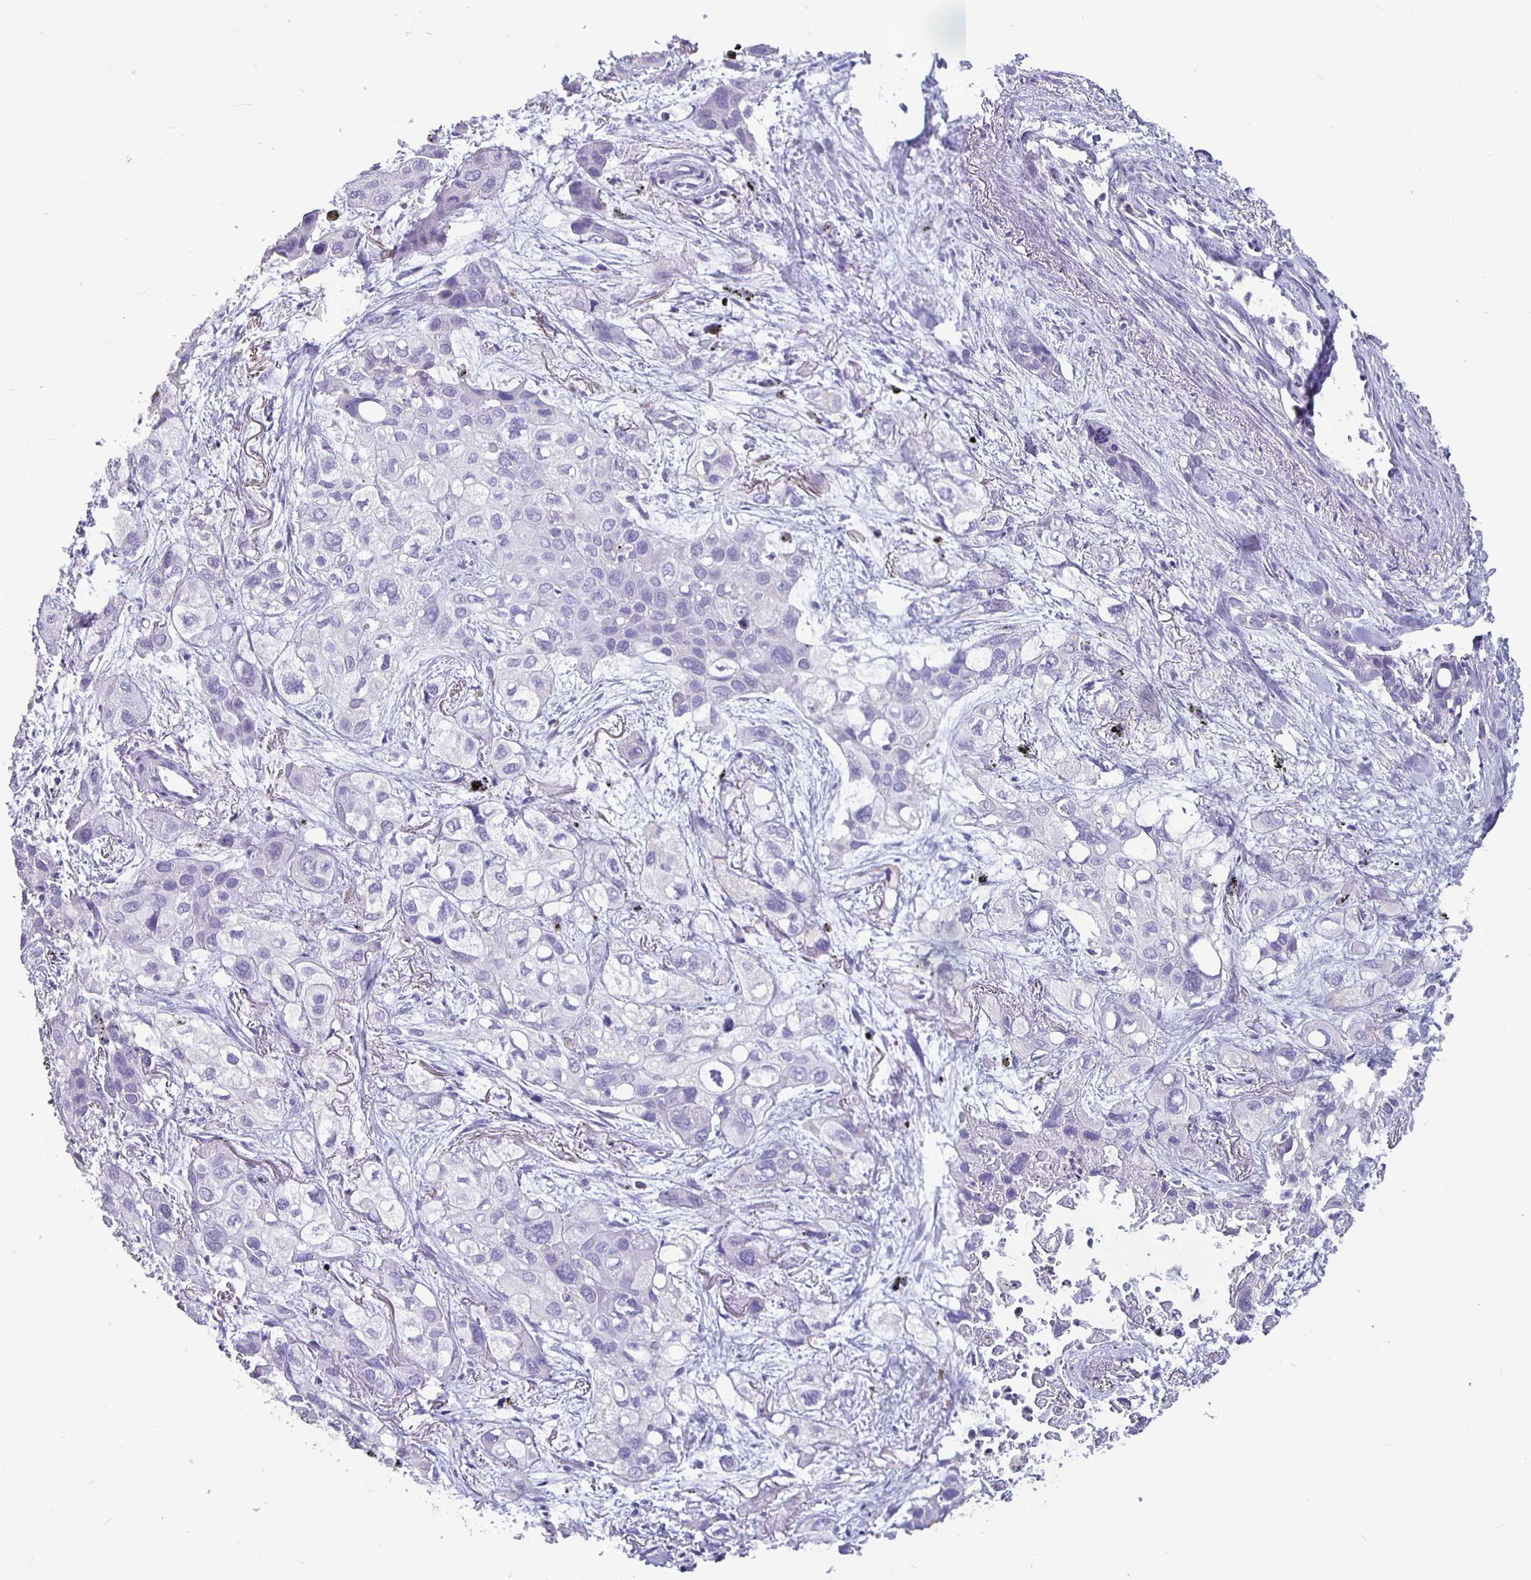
{"staining": {"intensity": "negative", "quantity": "none", "location": "none"}, "tissue": "lung cancer", "cell_type": "Tumor cells", "image_type": "cancer", "snomed": [{"axis": "morphology", "description": "Squamous cell carcinoma, NOS"}, {"axis": "morphology", "description": "Squamous cell carcinoma, metastatic, NOS"}, {"axis": "topography", "description": "Lung"}], "caption": "This histopathology image is of lung metastatic squamous cell carcinoma stained with immunohistochemistry to label a protein in brown with the nuclei are counter-stained blue. There is no positivity in tumor cells. The staining was performed using DAB to visualize the protein expression in brown, while the nuclei were stained in blue with hematoxylin (Magnification: 20x).", "gene": "GPX4", "patient": {"sex": "male", "age": 59}}